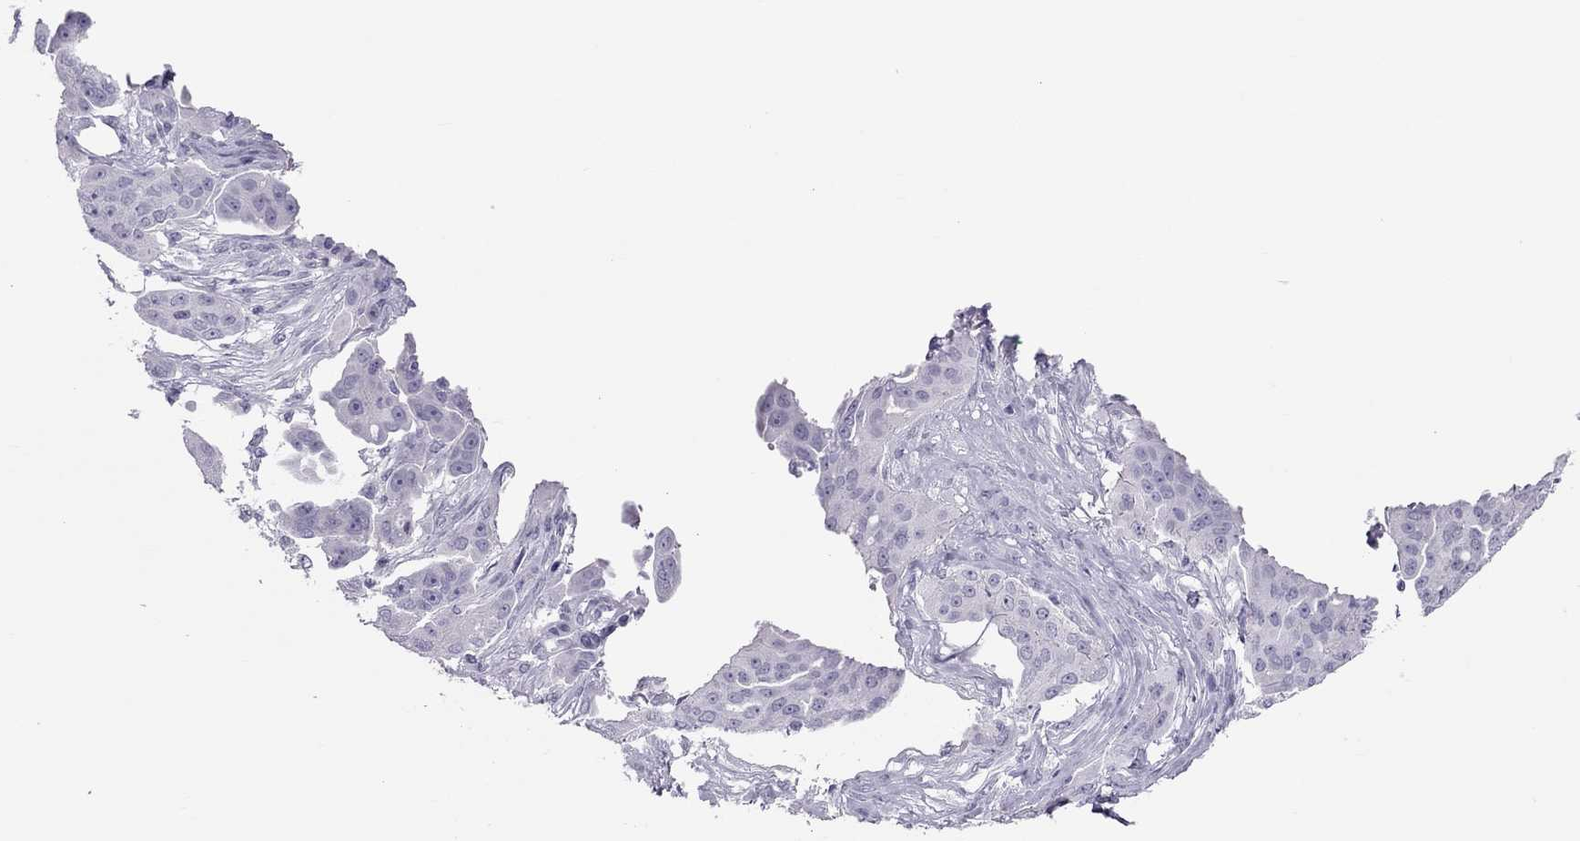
{"staining": {"intensity": "negative", "quantity": "none", "location": "none"}, "tissue": "ovarian cancer", "cell_type": "Tumor cells", "image_type": "cancer", "snomed": [{"axis": "morphology", "description": "Carcinoma, endometroid"}, {"axis": "topography", "description": "Ovary"}], "caption": "High power microscopy image of an immunohistochemistry (IHC) photomicrograph of ovarian cancer (endometroid carcinoma), revealing no significant staining in tumor cells.", "gene": "TEX14", "patient": {"sex": "female", "age": 70}}